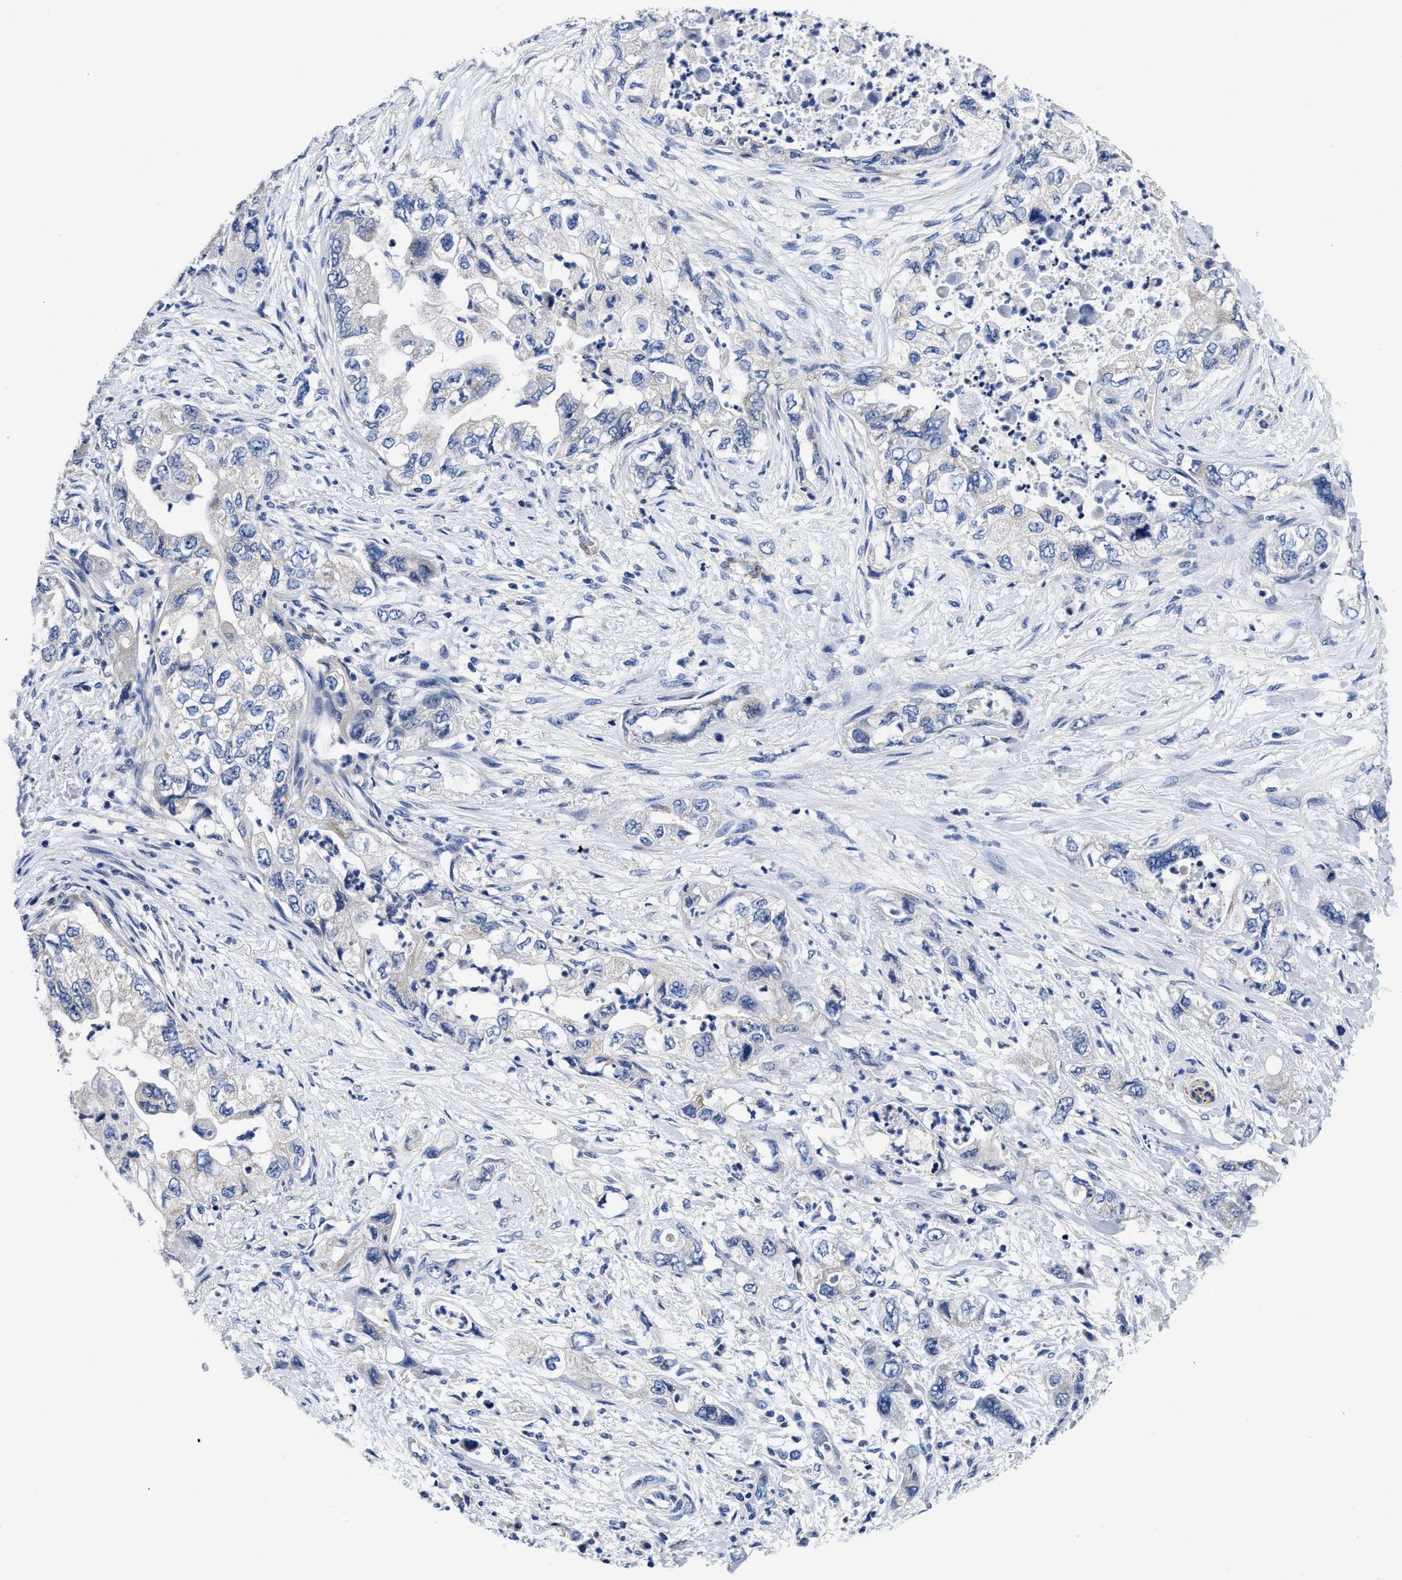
{"staining": {"intensity": "negative", "quantity": "none", "location": "none"}, "tissue": "pancreatic cancer", "cell_type": "Tumor cells", "image_type": "cancer", "snomed": [{"axis": "morphology", "description": "Adenocarcinoma, NOS"}, {"axis": "topography", "description": "Pancreas"}], "caption": "An IHC photomicrograph of pancreatic cancer is shown. There is no staining in tumor cells of pancreatic cancer.", "gene": "SLC35F1", "patient": {"sex": "female", "age": 73}}